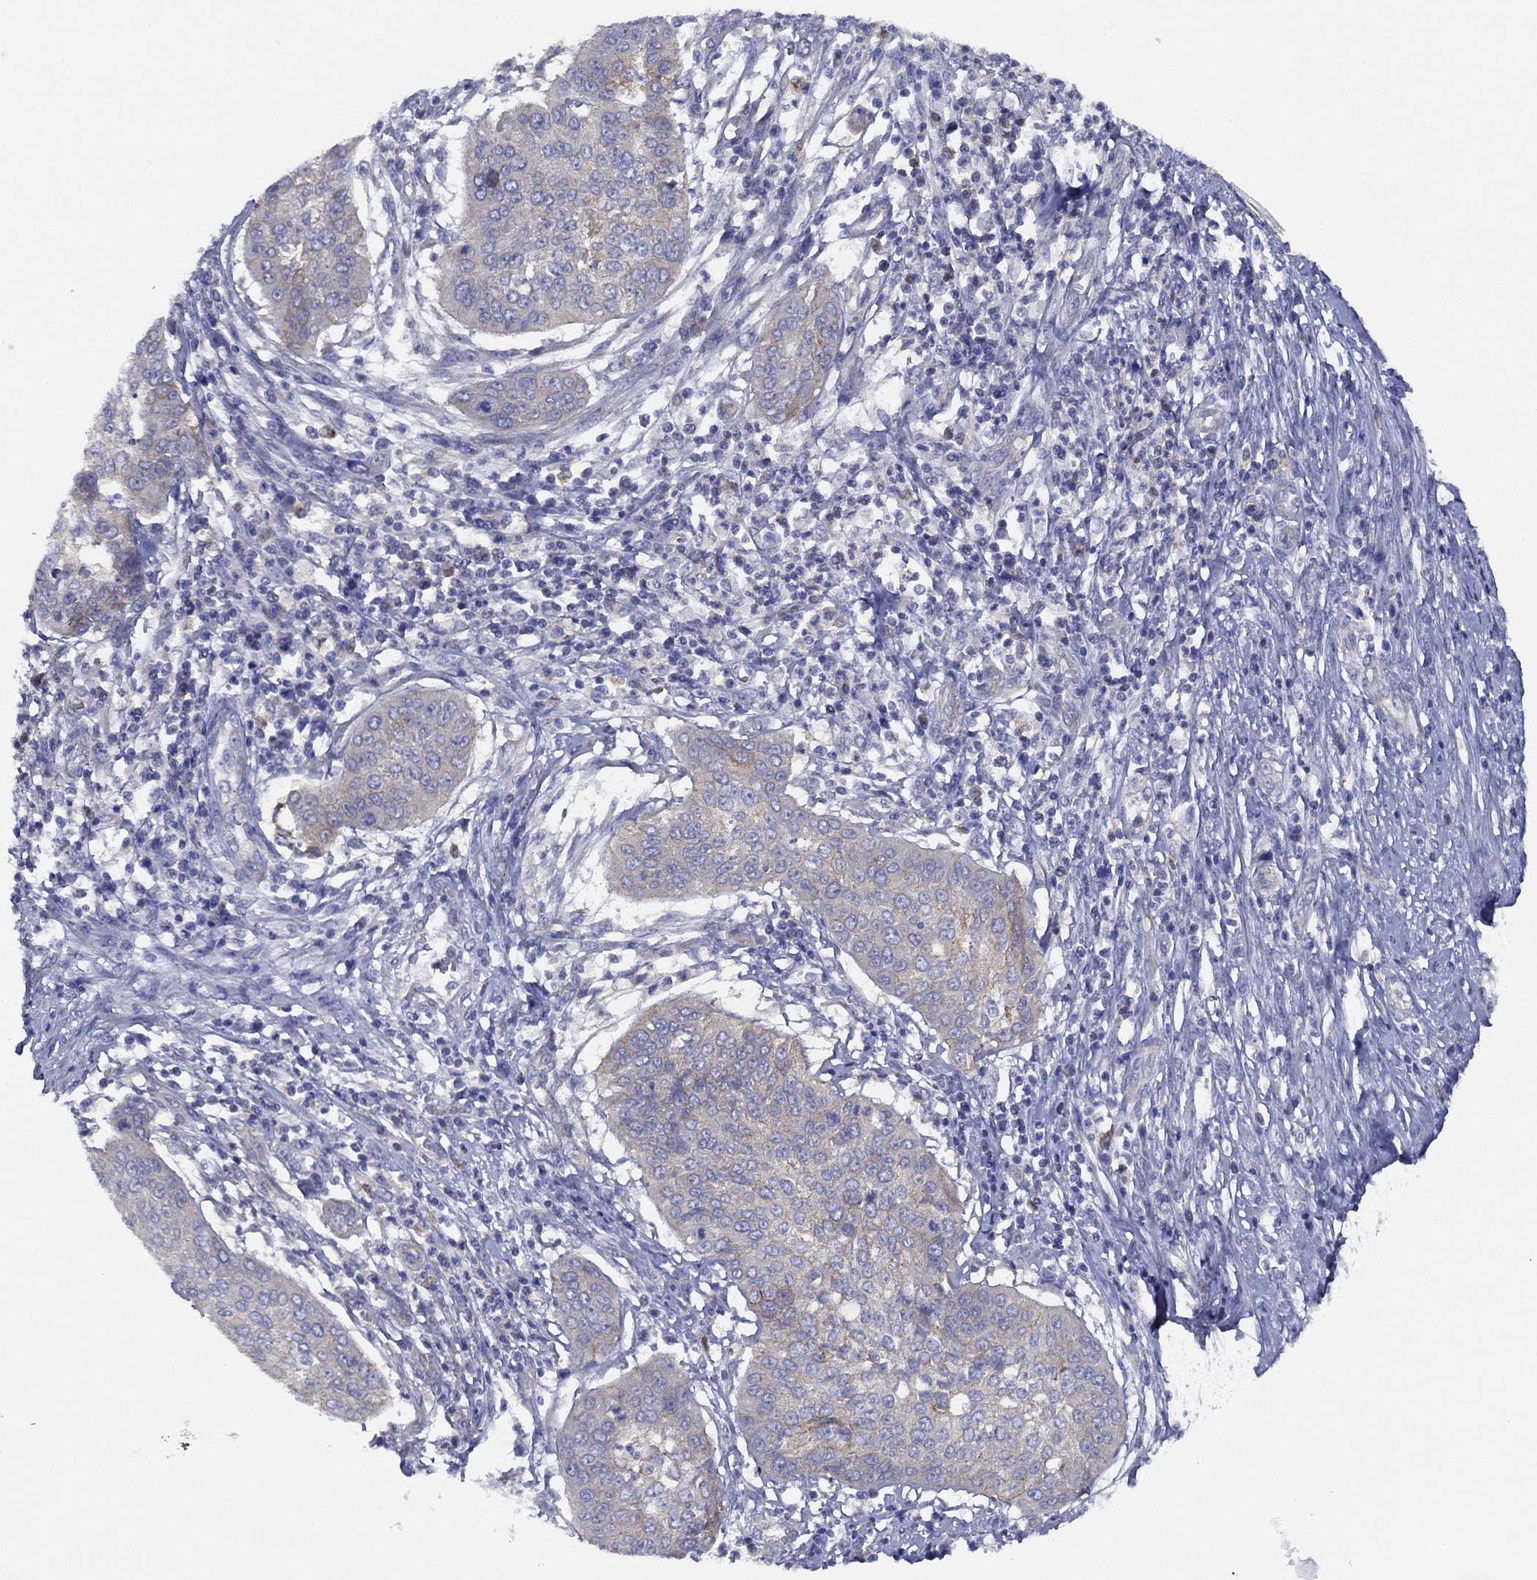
{"staining": {"intensity": "negative", "quantity": "none", "location": "none"}, "tissue": "cervical cancer", "cell_type": "Tumor cells", "image_type": "cancer", "snomed": [{"axis": "morphology", "description": "Normal tissue, NOS"}, {"axis": "morphology", "description": "Squamous cell carcinoma, NOS"}, {"axis": "topography", "description": "Cervix"}], "caption": "Tumor cells are negative for protein expression in human cervical cancer (squamous cell carcinoma). The staining was performed using DAB to visualize the protein expression in brown, while the nuclei were stained in blue with hematoxylin (Magnification: 20x).", "gene": "ZNF223", "patient": {"sex": "female", "age": 39}}